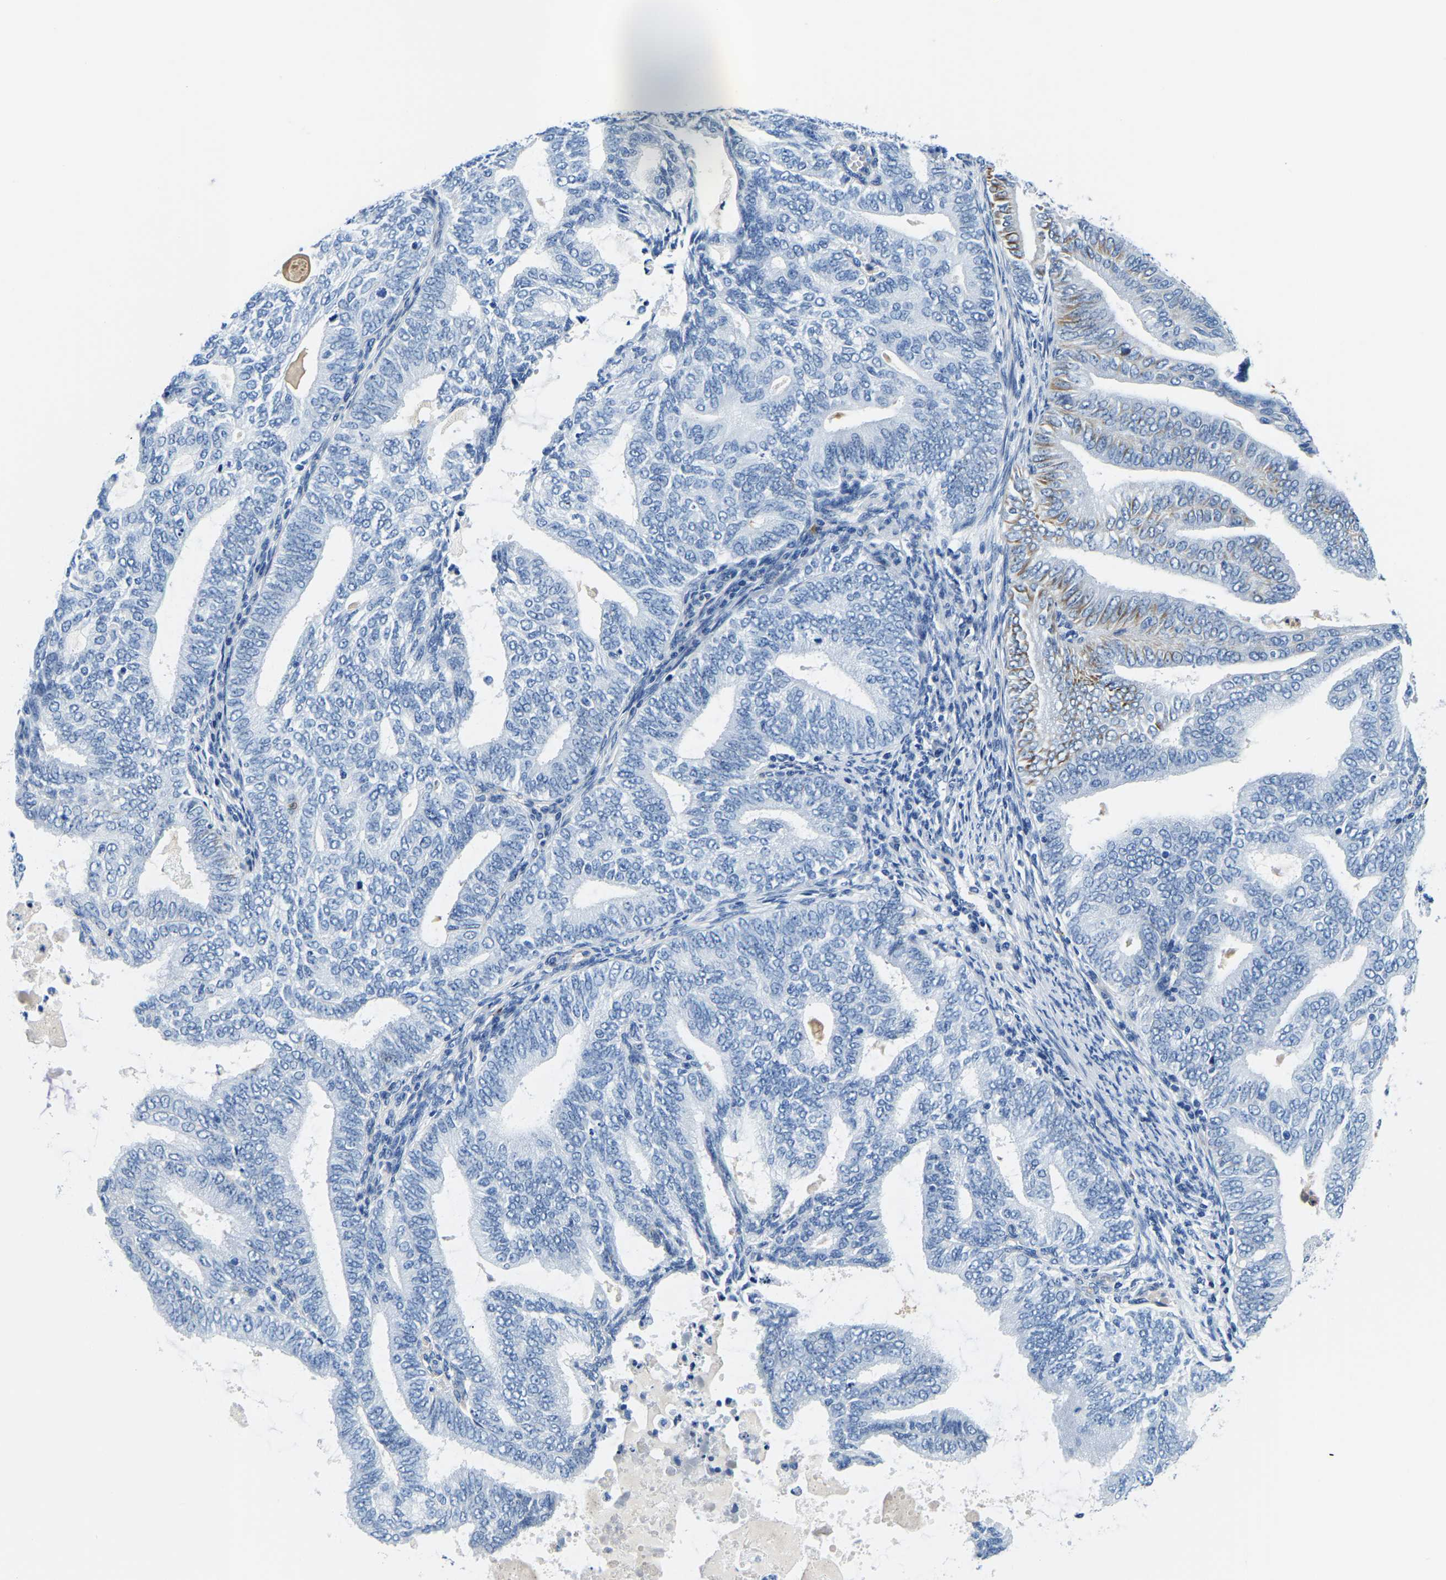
{"staining": {"intensity": "moderate", "quantity": "<25%", "location": "cytoplasmic/membranous"}, "tissue": "endometrial cancer", "cell_type": "Tumor cells", "image_type": "cancer", "snomed": [{"axis": "morphology", "description": "Adenocarcinoma, NOS"}, {"axis": "topography", "description": "Endometrium"}], "caption": "Immunohistochemical staining of endometrial cancer exhibits low levels of moderate cytoplasmic/membranous positivity in approximately <25% of tumor cells. Using DAB (3,3'-diaminobenzidine) (brown) and hematoxylin (blue) stains, captured at high magnification using brightfield microscopy.", "gene": "MS4A3", "patient": {"sex": "female", "age": 58}}